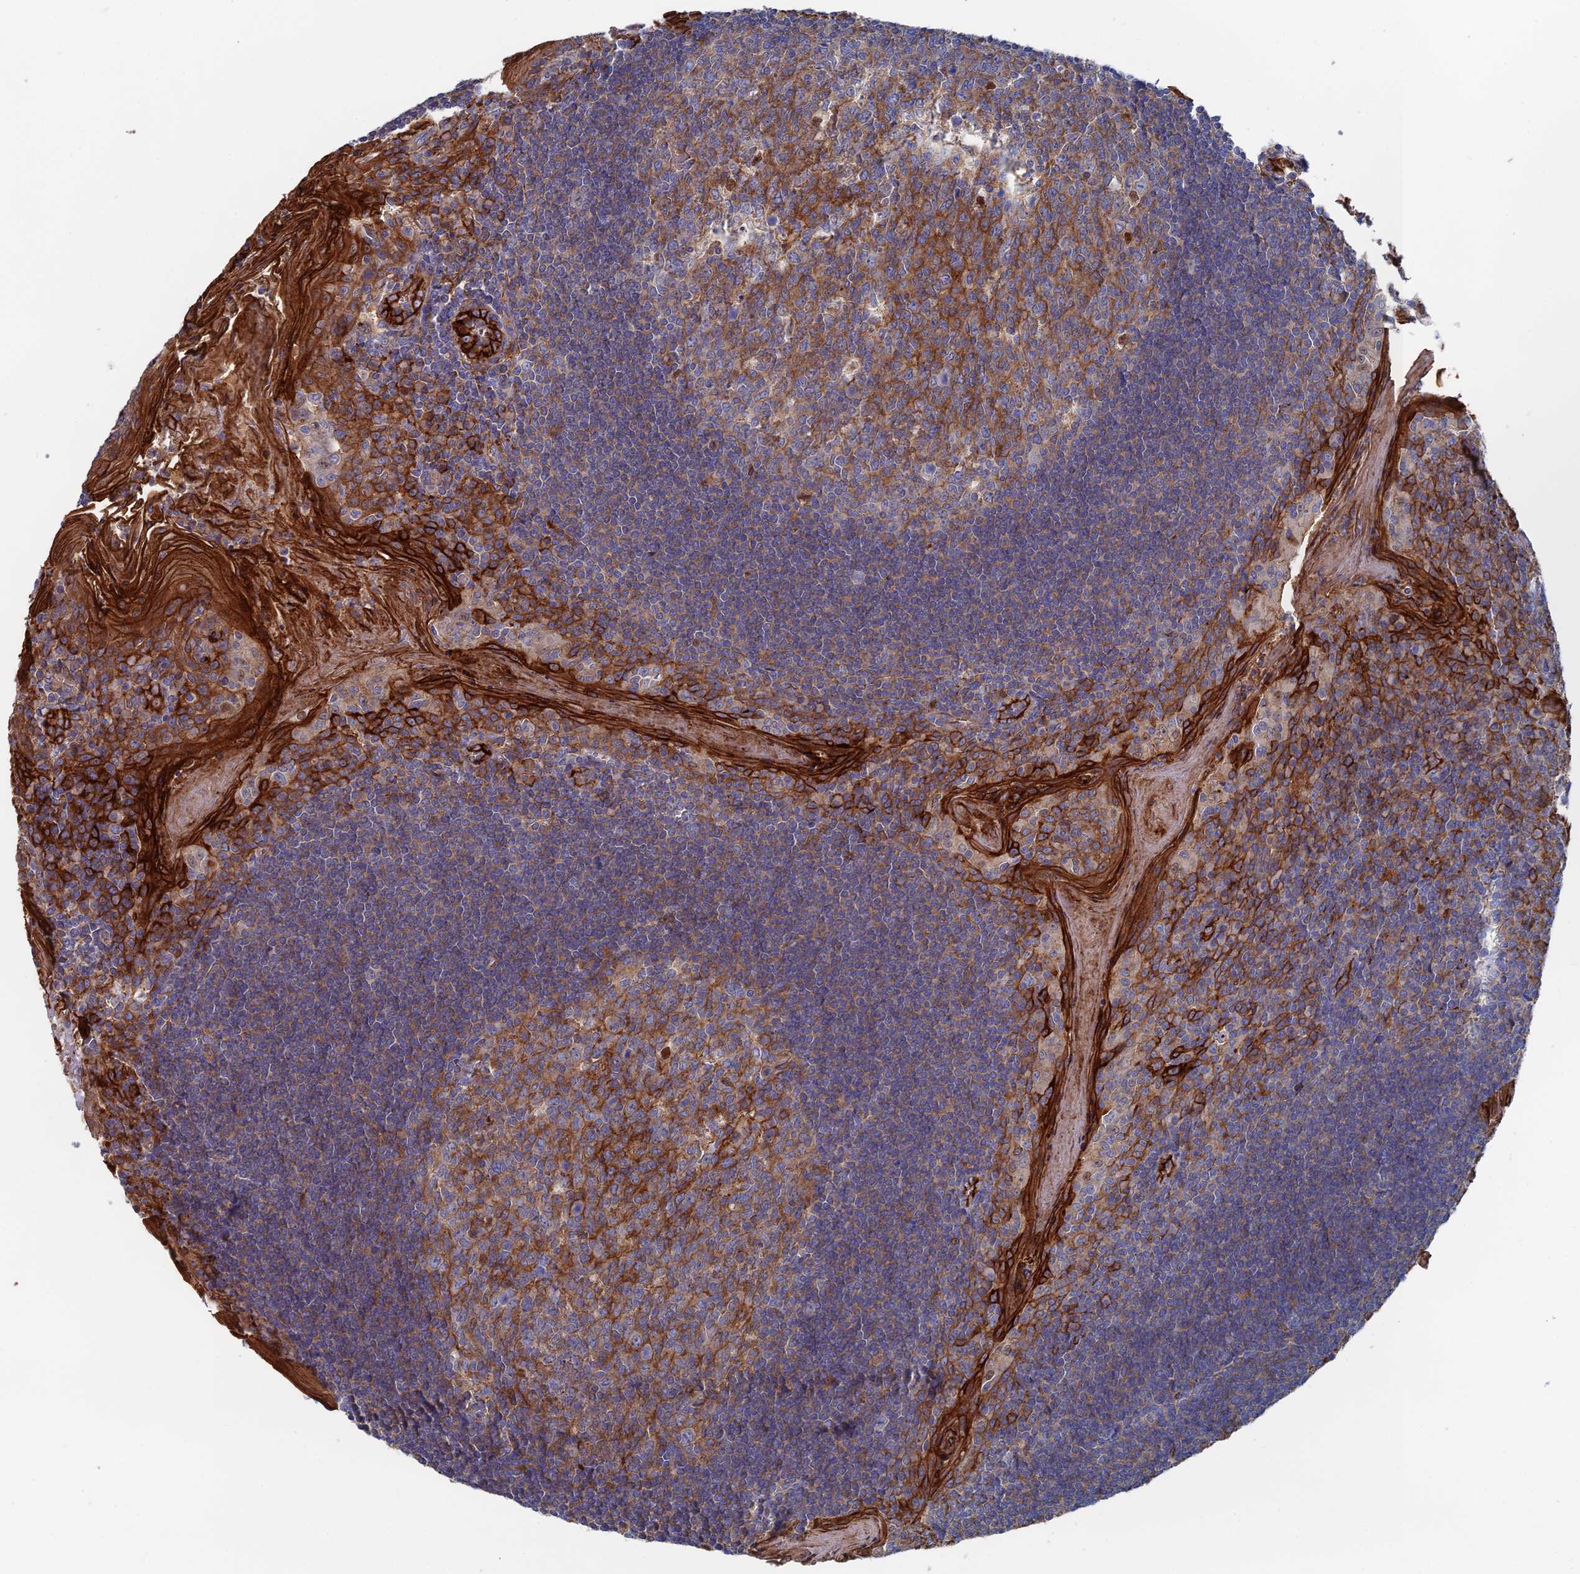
{"staining": {"intensity": "moderate", "quantity": "25%-75%", "location": "cytoplasmic/membranous"}, "tissue": "tonsil", "cell_type": "Germinal center cells", "image_type": "normal", "snomed": [{"axis": "morphology", "description": "Normal tissue, NOS"}, {"axis": "topography", "description": "Tonsil"}], "caption": "Protein staining of normal tonsil displays moderate cytoplasmic/membranous staining in approximately 25%-75% of germinal center cells. The protein of interest is stained brown, and the nuclei are stained in blue (DAB IHC with brightfield microscopy, high magnification).", "gene": "SNX11", "patient": {"sex": "male", "age": 27}}